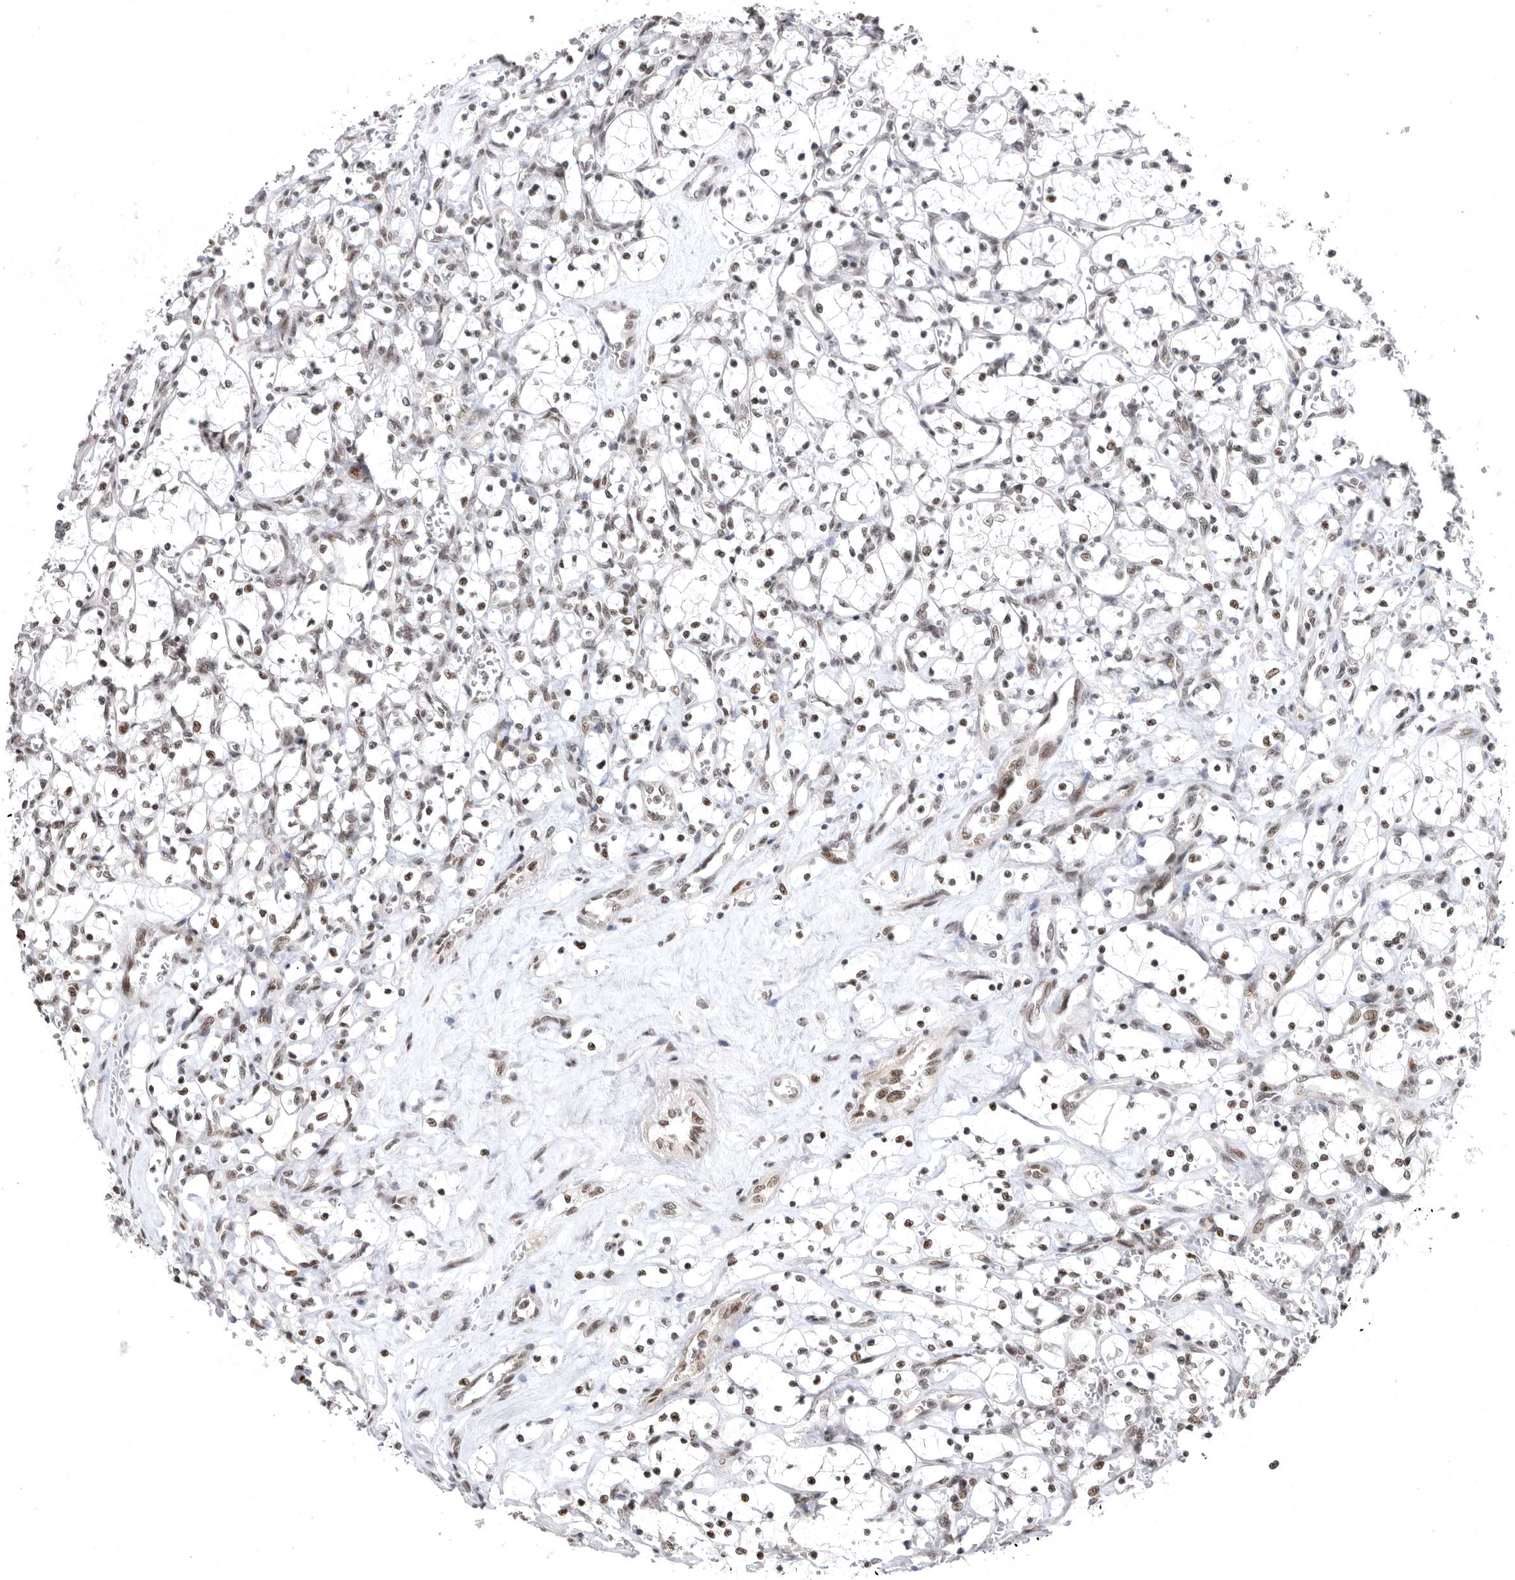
{"staining": {"intensity": "moderate", "quantity": ">75%", "location": "nuclear"}, "tissue": "renal cancer", "cell_type": "Tumor cells", "image_type": "cancer", "snomed": [{"axis": "morphology", "description": "Adenocarcinoma, NOS"}, {"axis": "topography", "description": "Kidney"}], "caption": "This is an image of IHC staining of renal cancer, which shows moderate positivity in the nuclear of tumor cells.", "gene": "ZNF830", "patient": {"sex": "female", "age": 69}}